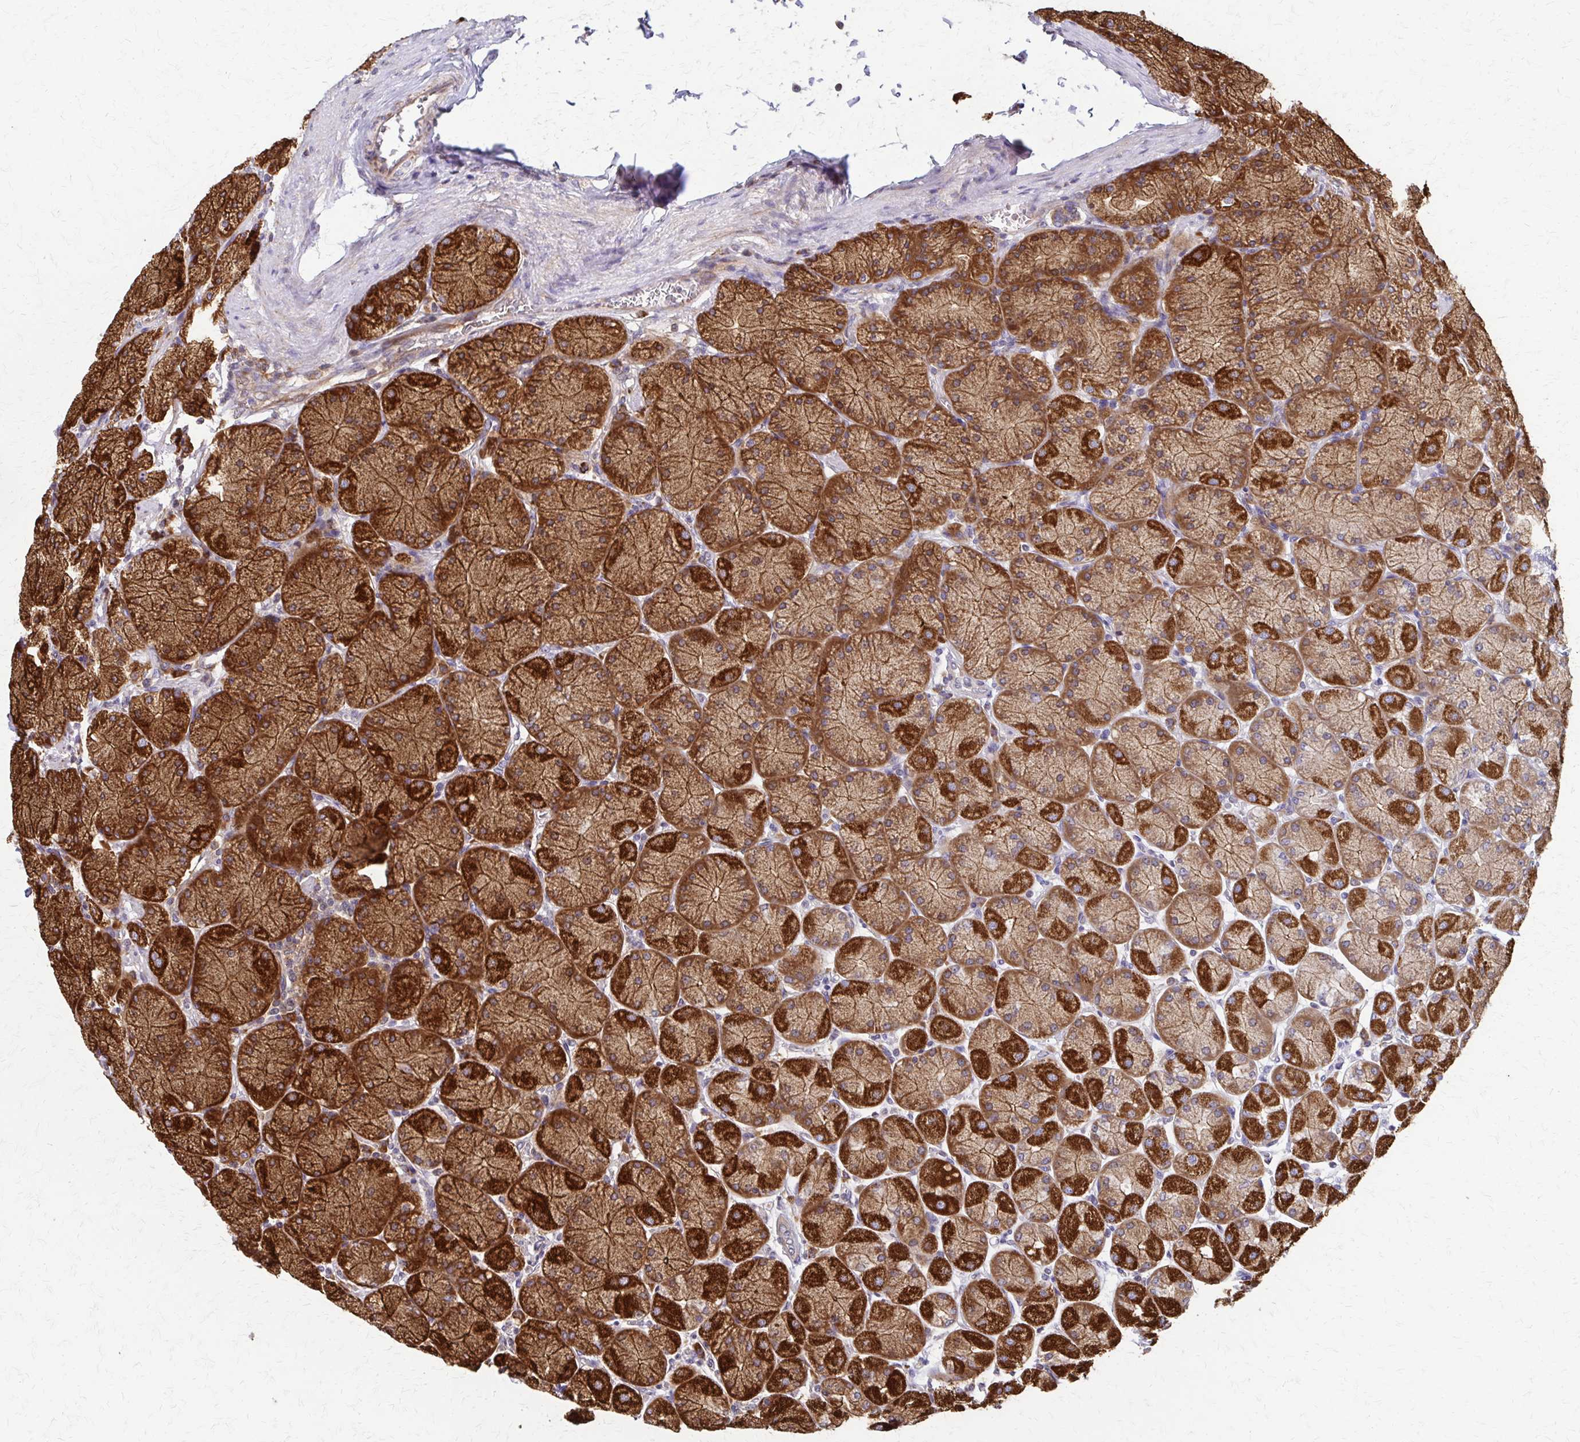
{"staining": {"intensity": "strong", "quantity": ">75%", "location": "cytoplasmic/membranous"}, "tissue": "stomach", "cell_type": "Glandular cells", "image_type": "normal", "snomed": [{"axis": "morphology", "description": "Normal tissue, NOS"}, {"axis": "topography", "description": "Stomach, upper"}], "caption": "This is a photomicrograph of immunohistochemistry (IHC) staining of unremarkable stomach, which shows strong expression in the cytoplasmic/membranous of glandular cells.", "gene": "EEF2", "patient": {"sex": "female", "age": 56}}